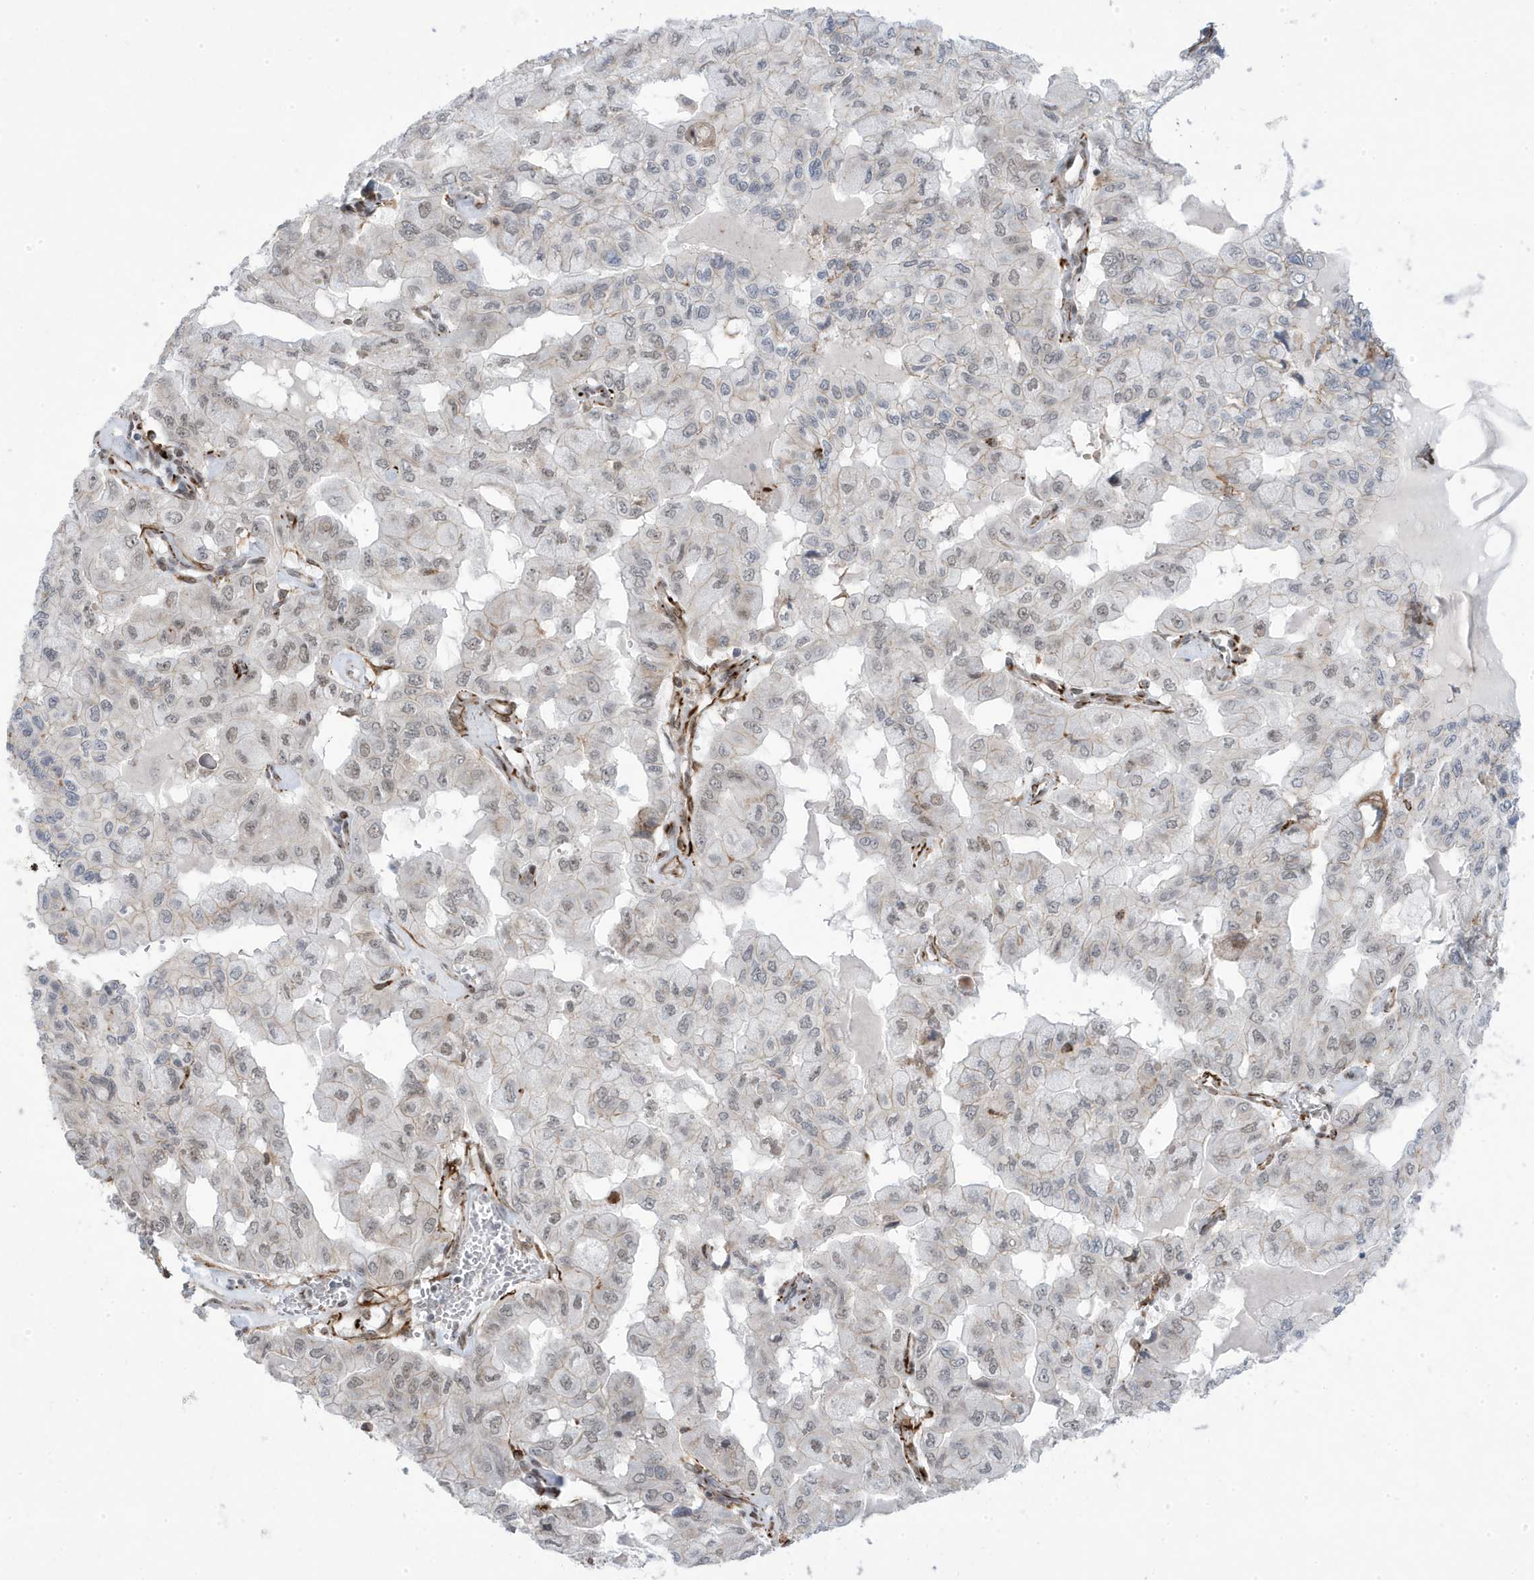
{"staining": {"intensity": "weak", "quantity": "25%-75%", "location": "nuclear"}, "tissue": "pancreatic cancer", "cell_type": "Tumor cells", "image_type": "cancer", "snomed": [{"axis": "morphology", "description": "Adenocarcinoma, NOS"}, {"axis": "topography", "description": "Pancreas"}], "caption": "High-power microscopy captured an immunohistochemistry histopathology image of pancreatic adenocarcinoma, revealing weak nuclear staining in about 25%-75% of tumor cells. (DAB (3,3'-diaminobenzidine) = brown stain, brightfield microscopy at high magnification).", "gene": "ADAMTSL3", "patient": {"sex": "male", "age": 51}}